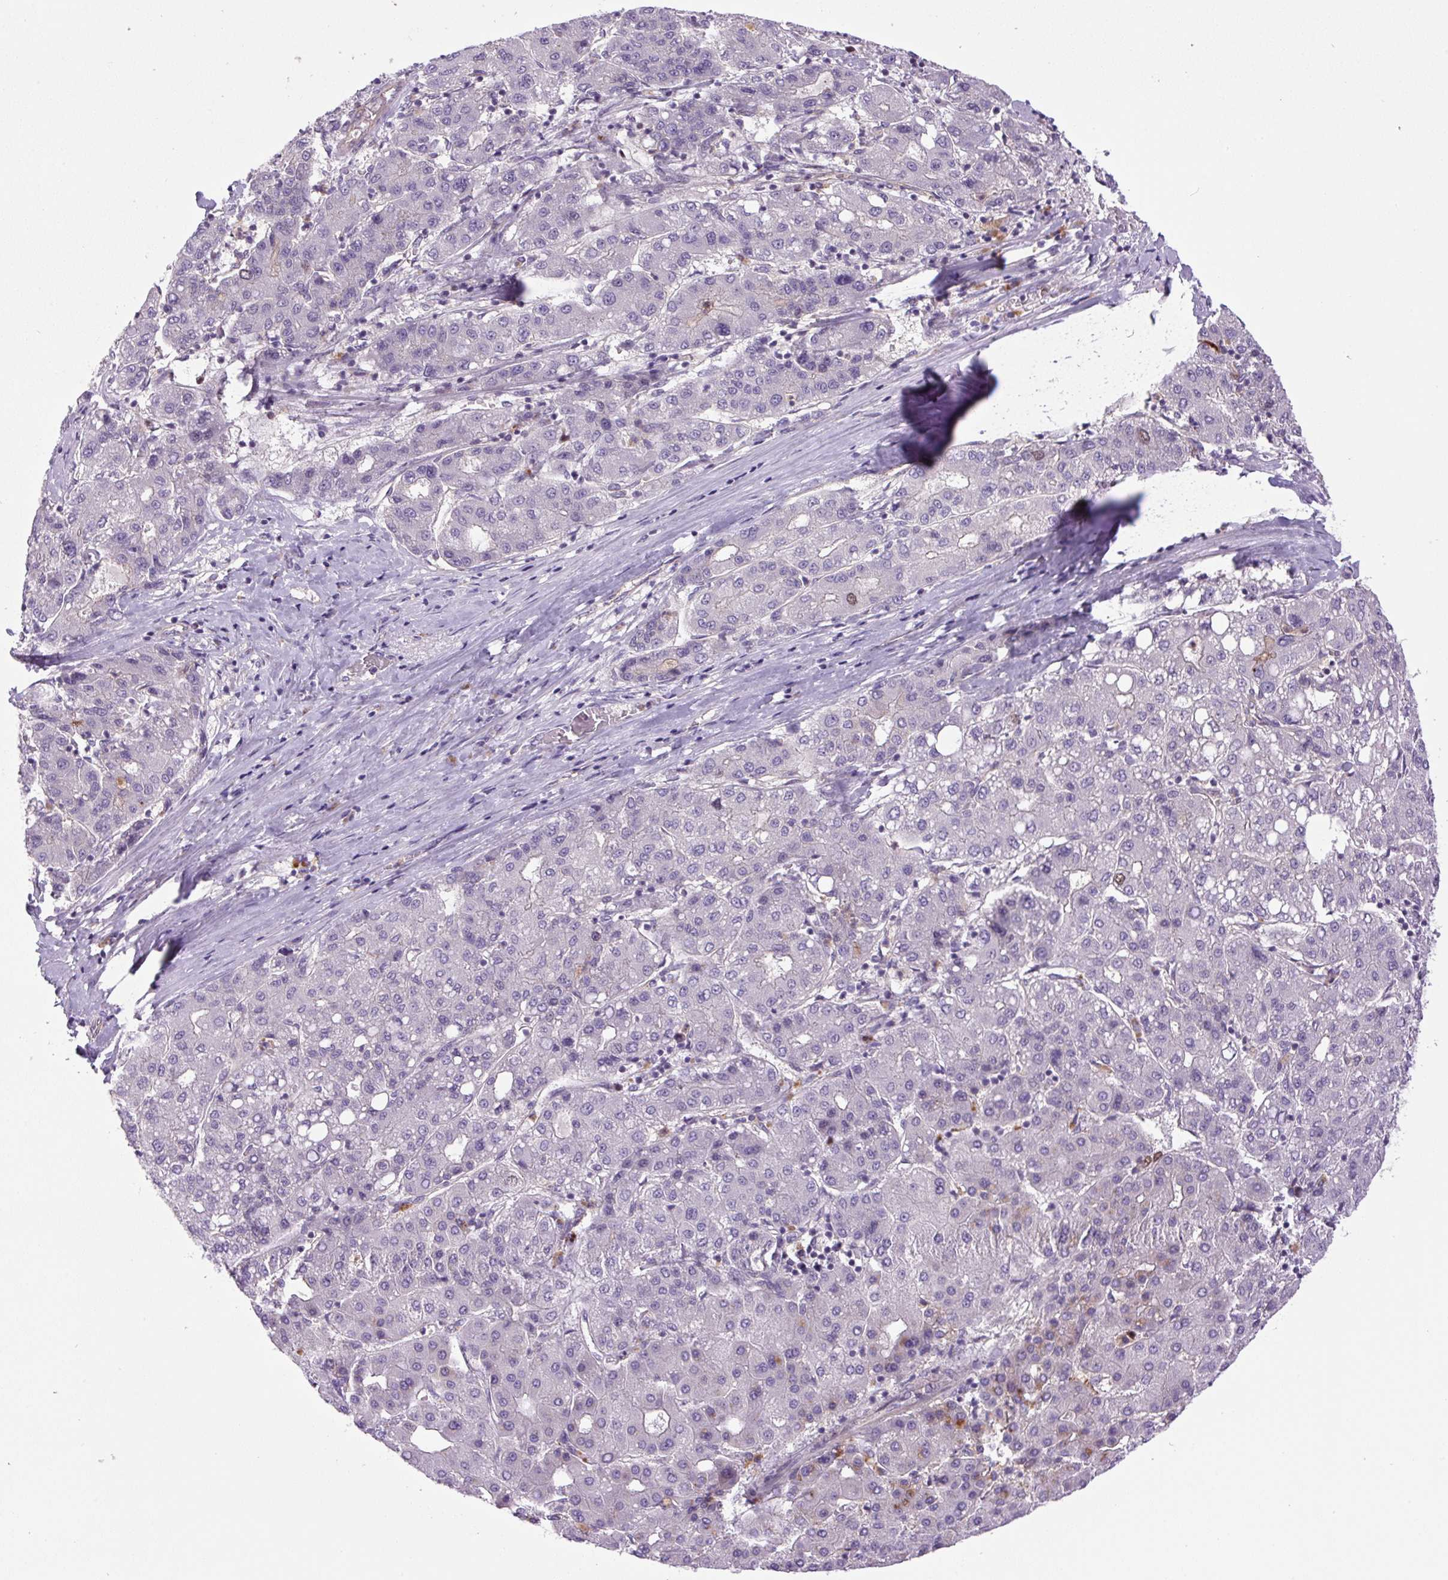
{"staining": {"intensity": "moderate", "quantity": "<25%", "location": "cytoplasmic/membranous"}, "tissue": "liver cancer", "cell_type": "Tumor cells", "image_type": "cancer", "snomed": [{"axis": "morphology", "description": "Carcinoma, Hepatocellular, NOS"}, {"axis": "topography", "description": "Liver"}], "caption": "A micrograph showing moderate cytoplasmic/membranous expression in about <25% of tumor cells in liver cancer (hepatocellular carcinoma), as visualized by brown immunohistochemical staining.", "gene": "KIFC1", "patient": {"sex": "male", "age": 65}}